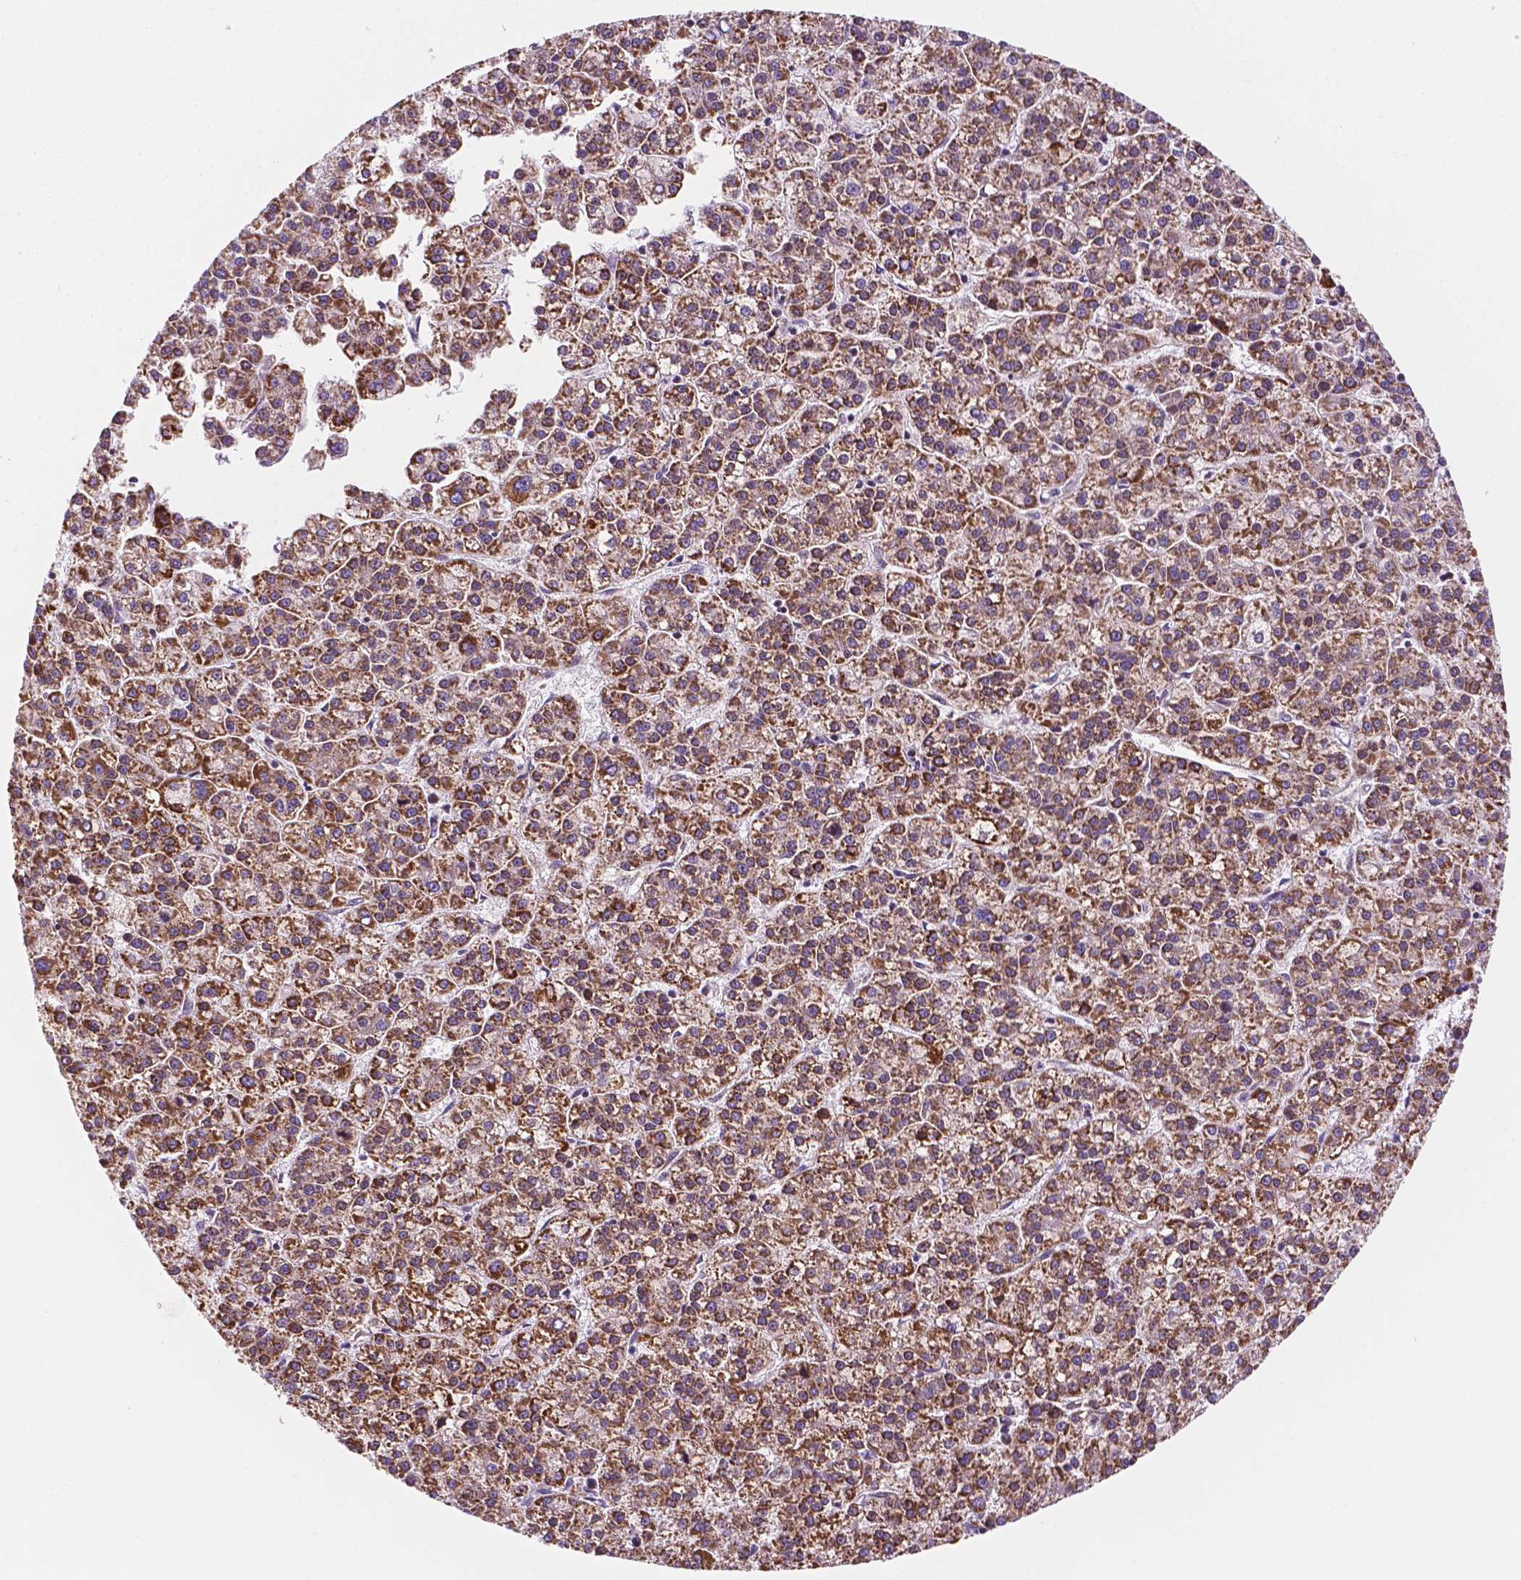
{"staining": {"intensity": "strong", "quantity": ">75%", "location": "cytoplasmic/membranous"}, "tissue": "liver cancer", "cell_type": "Tumor cells", "image_type": "cancer", "snomed": [{"axis": "morphology", "description": "Carcinoma, Hepatocellular, NOS"}, {"axis": "topography", "description": "Liver"}], "caption": "Human hepatocellular carcinoma (liver) stained for a protein (brown) shows strong cytoplasmic/membranous positive positivity in approximately >75% of tumor cells.", "gene": "GEMIN4", "patient": {"sex": "female", "age": 58}}